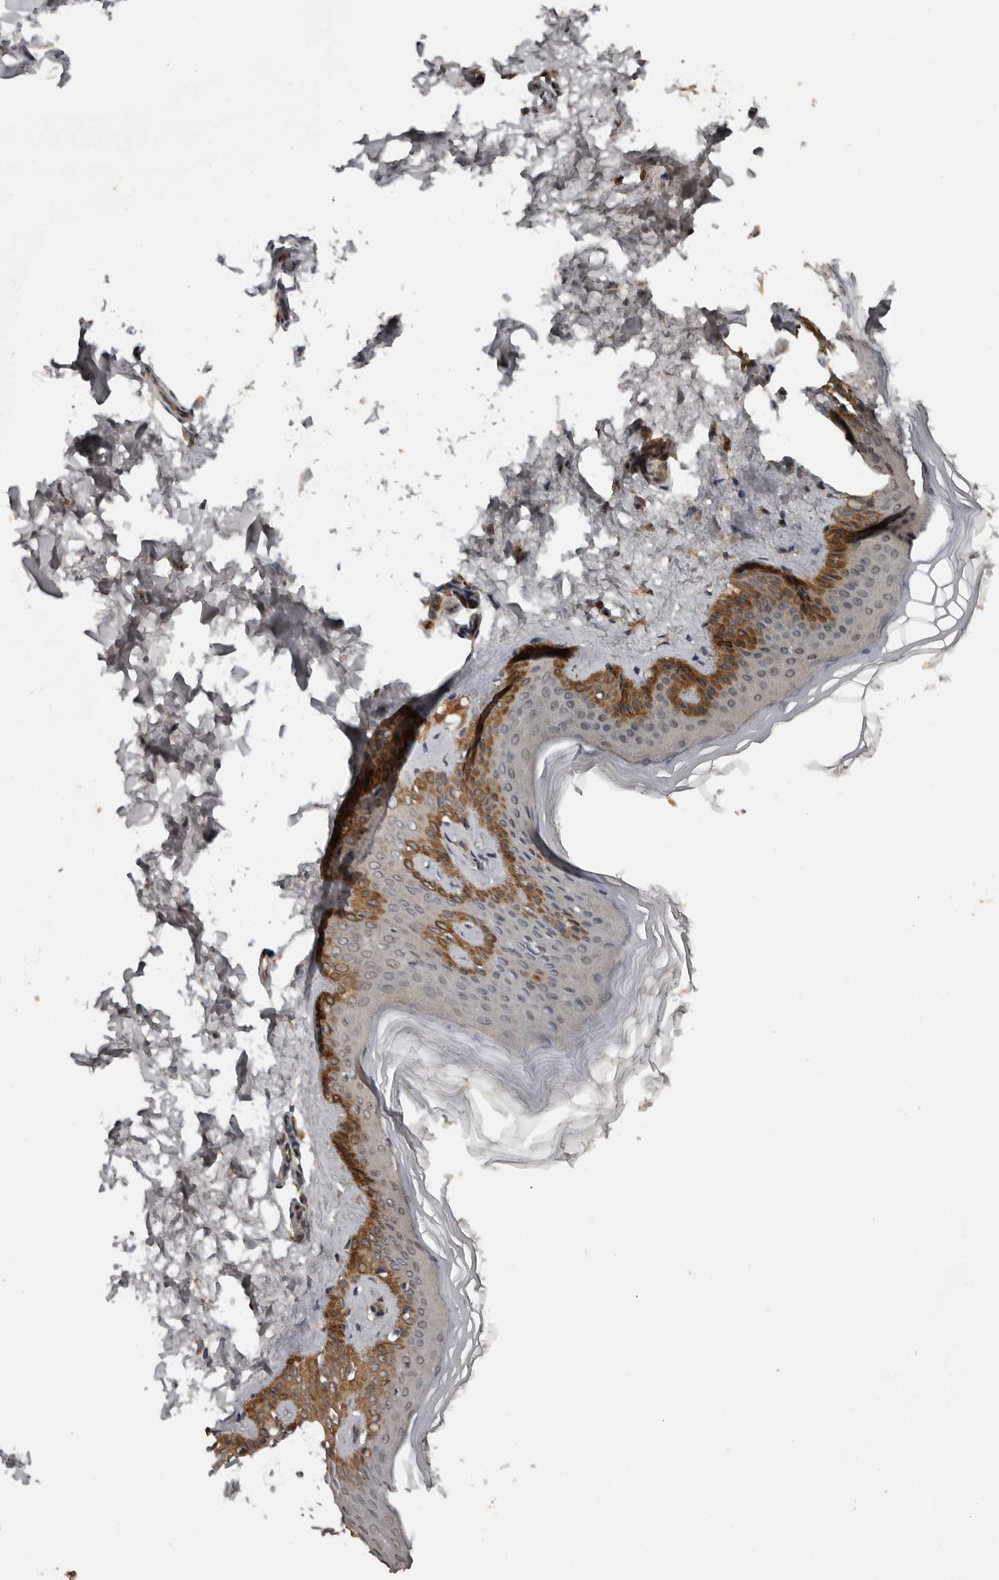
{"staining": {"intensity": "negative", "quantity": "none", "location": "none"}, "tissue": "skin", "cell_type": "Fibroblasts", "image_type": "normal", "snomed": [{"axis": "morphology", "description": "Normal tissue, NOS"}, {"axis": "topography", "description": "Skin"}], "caption": "The immunohistochemistry photomicrograph has no significant positivity in fibroblasts of skin. (DAB immunohistochemistry visualized using brightfield microscopy, high magnification).", "gene": "DNAJB4", "patient": {"sex": "female", "age": 27}}